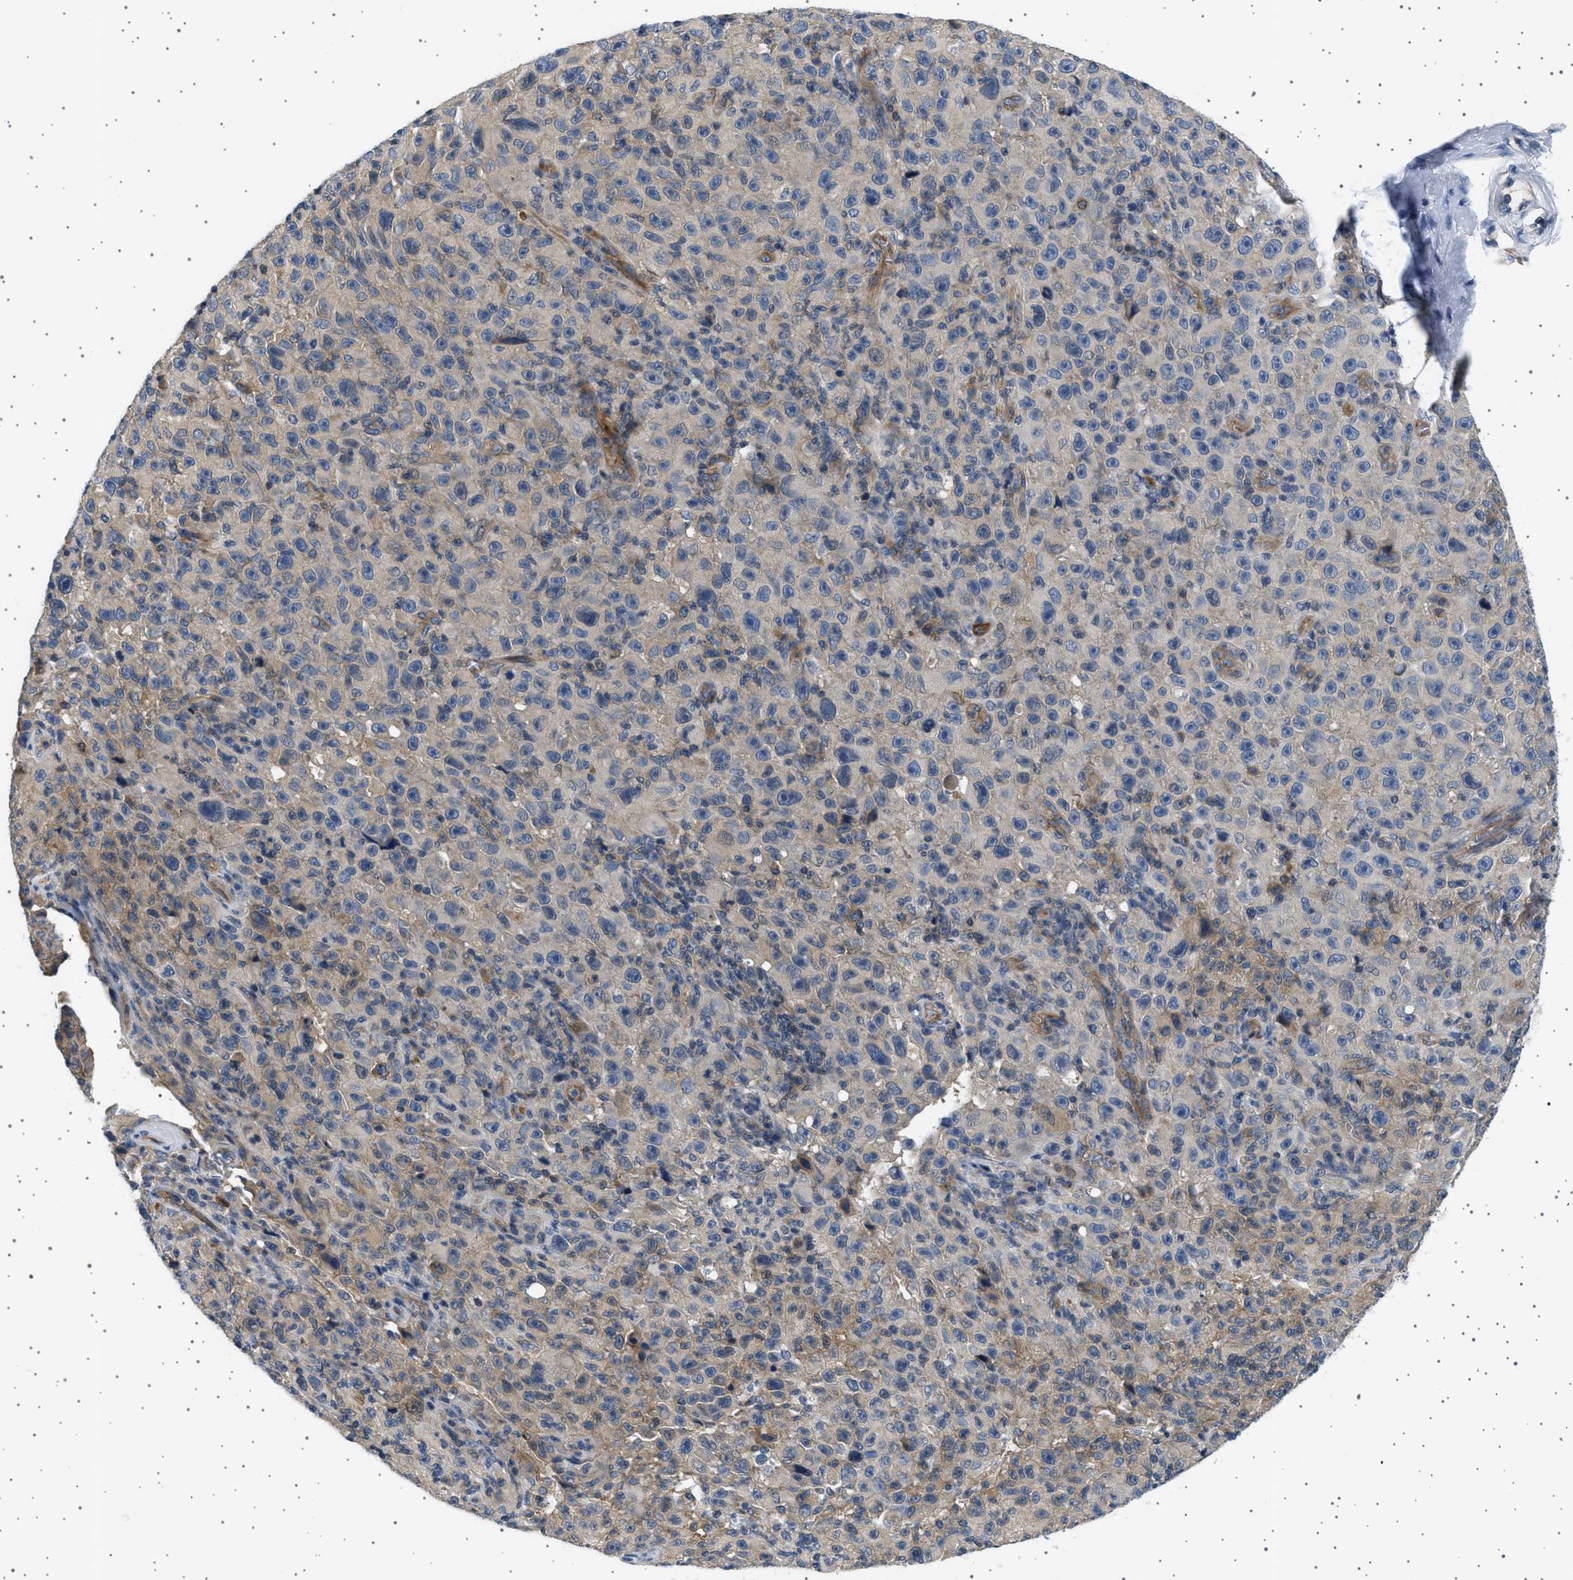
{"staining": {"intensity": "weak", "quantity": "25%-75%", "location": "cytoplasmic/membranous"}, "tissue": "melanoma", "cell_type": "Tumor cells", "image_type": "cancer", "snomed": [{"axis": "morphology", "description": "Malignant melanoma, NOS"}, {"axis": "topography", "description": "Skin"}], "caption": "This photomicrograph displays melanoma stained with immunohistochemistry to label a protein in brown. The cytoplasmic/membranous of tumor cells show weak positivity for the protein. Nuclei are counter-stained blue.", "gene": "PLPP6", "patient": {"sex": "female", "age": 82}}